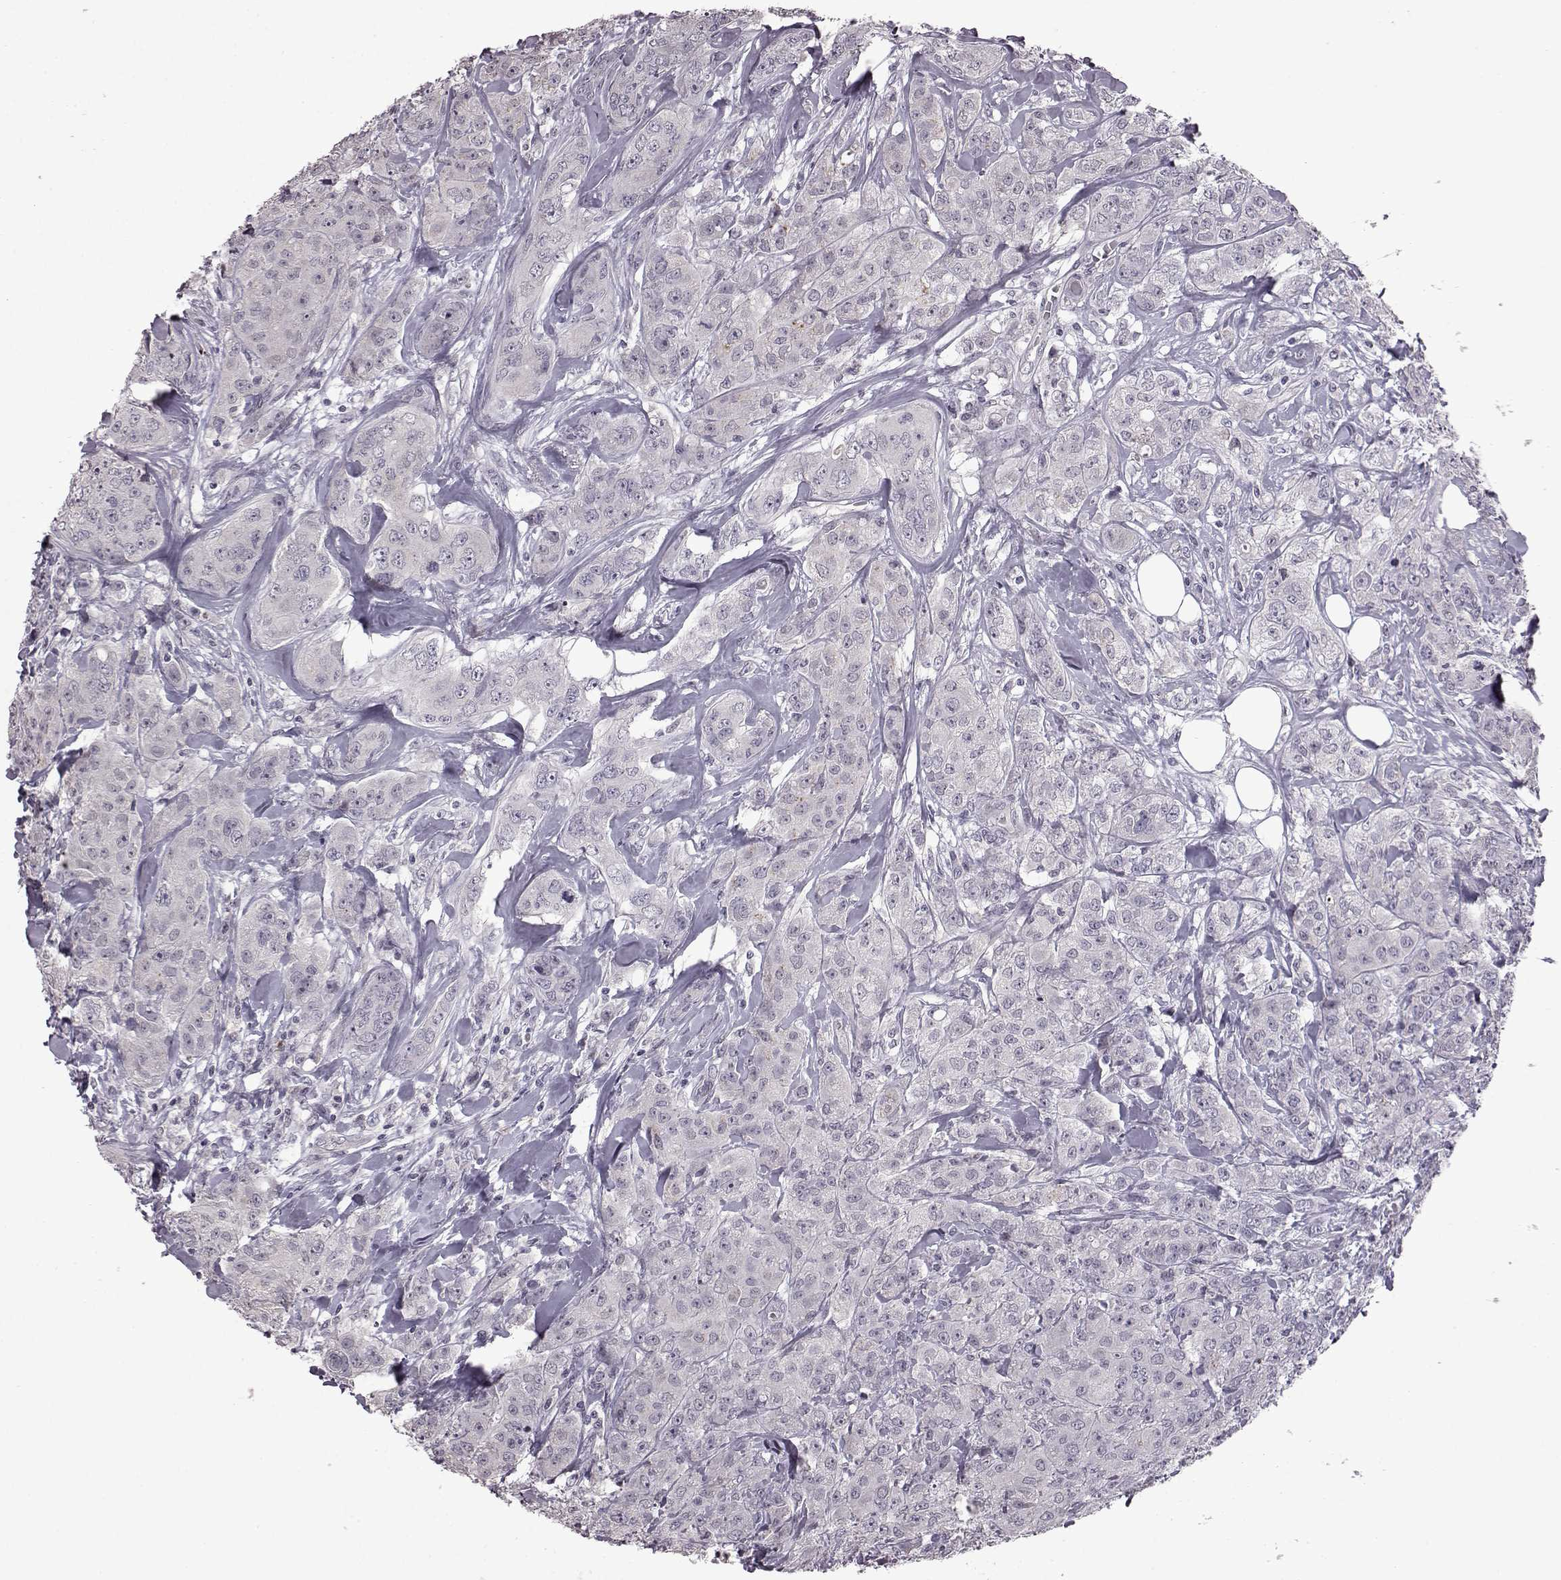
{"staining": {"intensity": "negative", "quantity": "none", "location": "none"}, "tissue": "breast cancer", "cell_type": "Tumor cells", "image_type": "cancer", "snomed": [{"axis": "morphology", "description": "Duct carcinoma"}, {"axis": "topography", "description": "Breast"}], "caption": "Immunohistochemistry (IHC) image of neoplastic tissue: human breast cancer stained with DAB (3,3'-diaminobenzidine) shows no significant protein staining in tumor cells.", "gene": "GAL", "patient": {"sex": "female", "age": 43}}